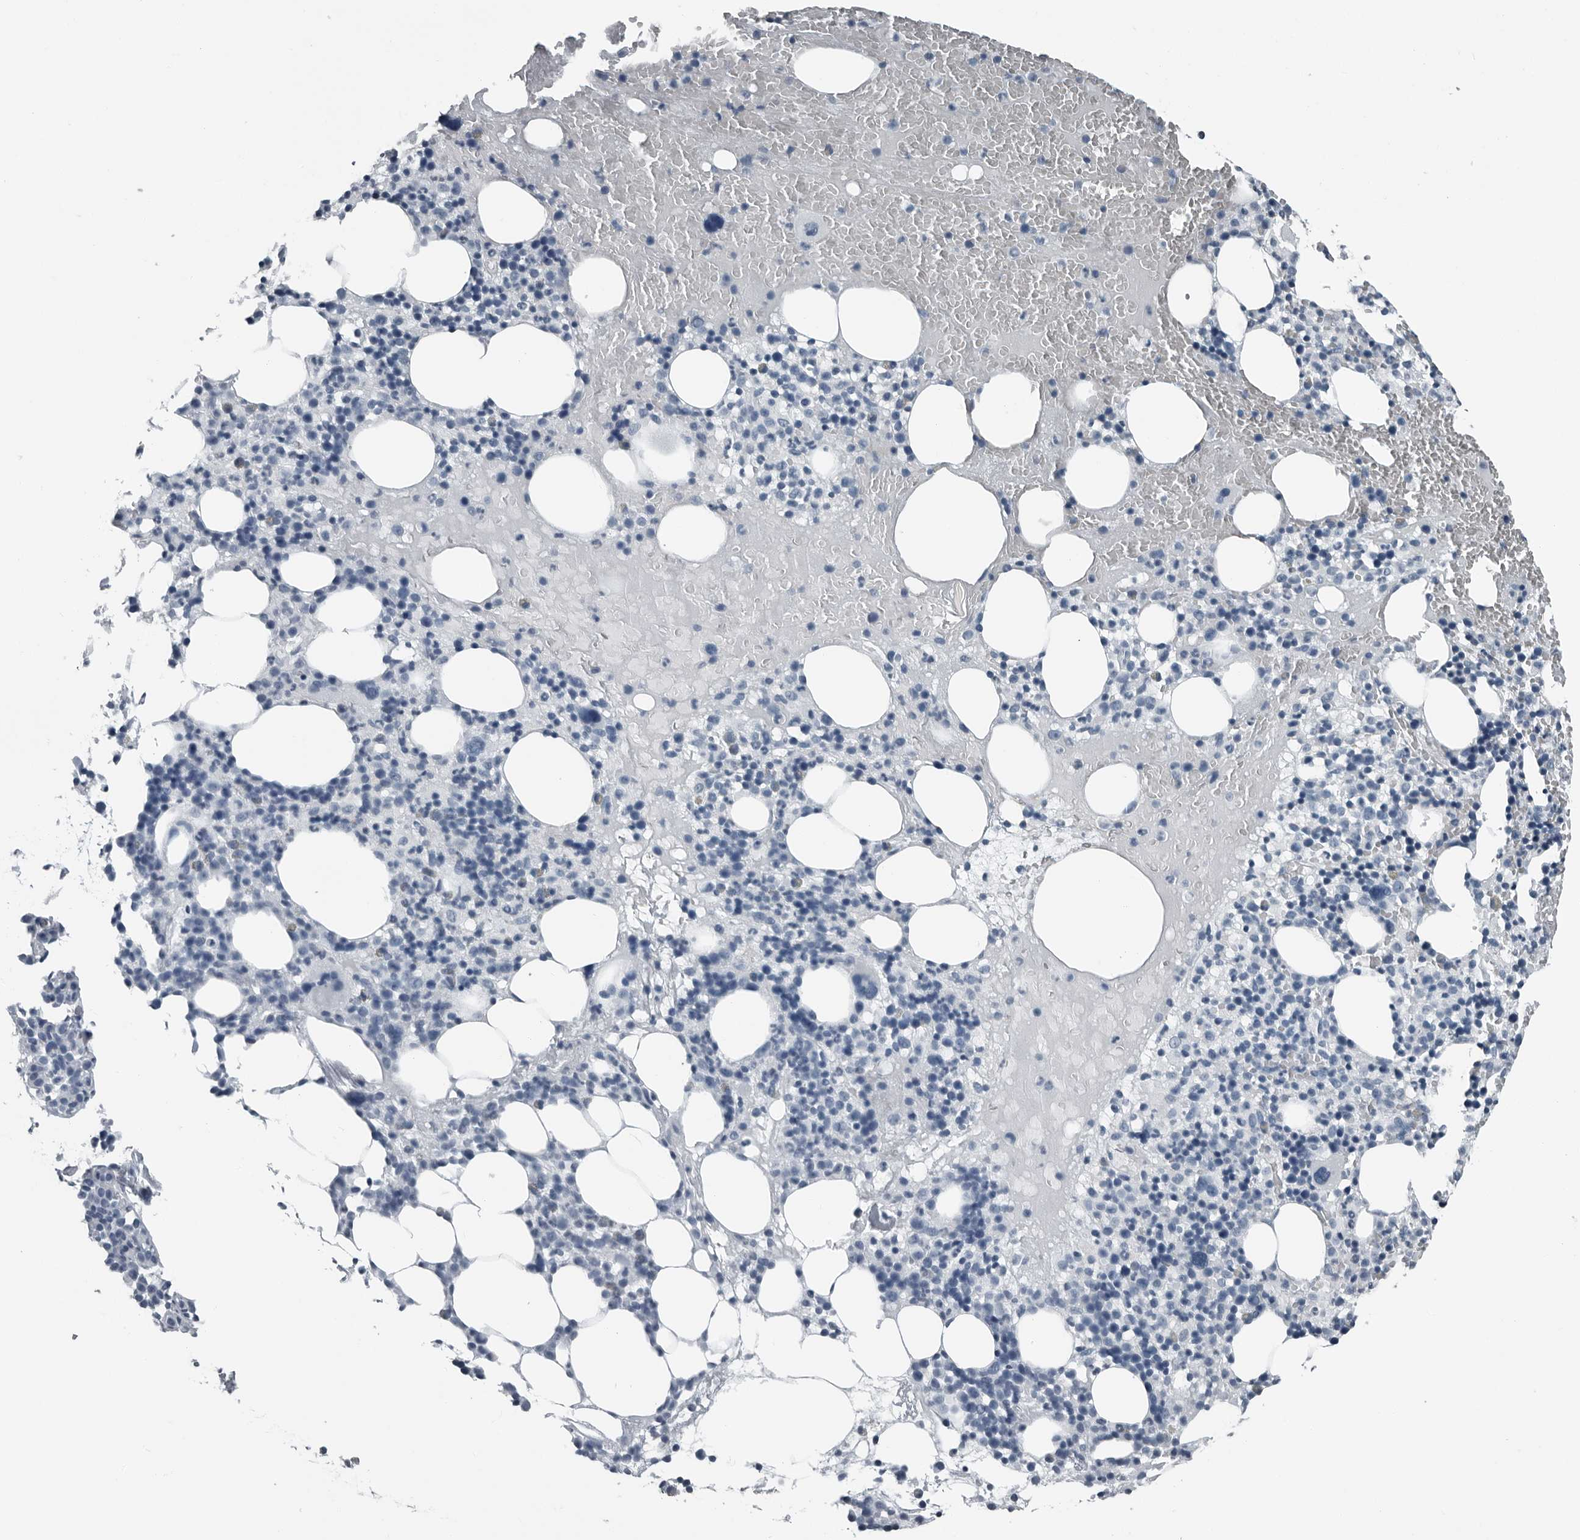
{"staining": {"intensity": "negative", "quantity": "none", "location": "none"}, "tissue": "bone marrow", "cell_type": "Hematopoietic cells", "image_type": "normal", "snomed": [{"axis": "morphology", "description": "Normal tissue, NOS"}, {"axis": "morphology", "description": "Inflammation, NOS"}, {"axis": "topography", "description": "Bone marrow"}], "caption": "A high-resolution photomicrograph shows immunohistochemistry (IHC) staining of normal bone marrow, which exhibits no significant staining in hematopoietic cells. Nuclei are stained in blue.", "gene": "PRSS1", "patient": {"sex": "female", "age": 77}}